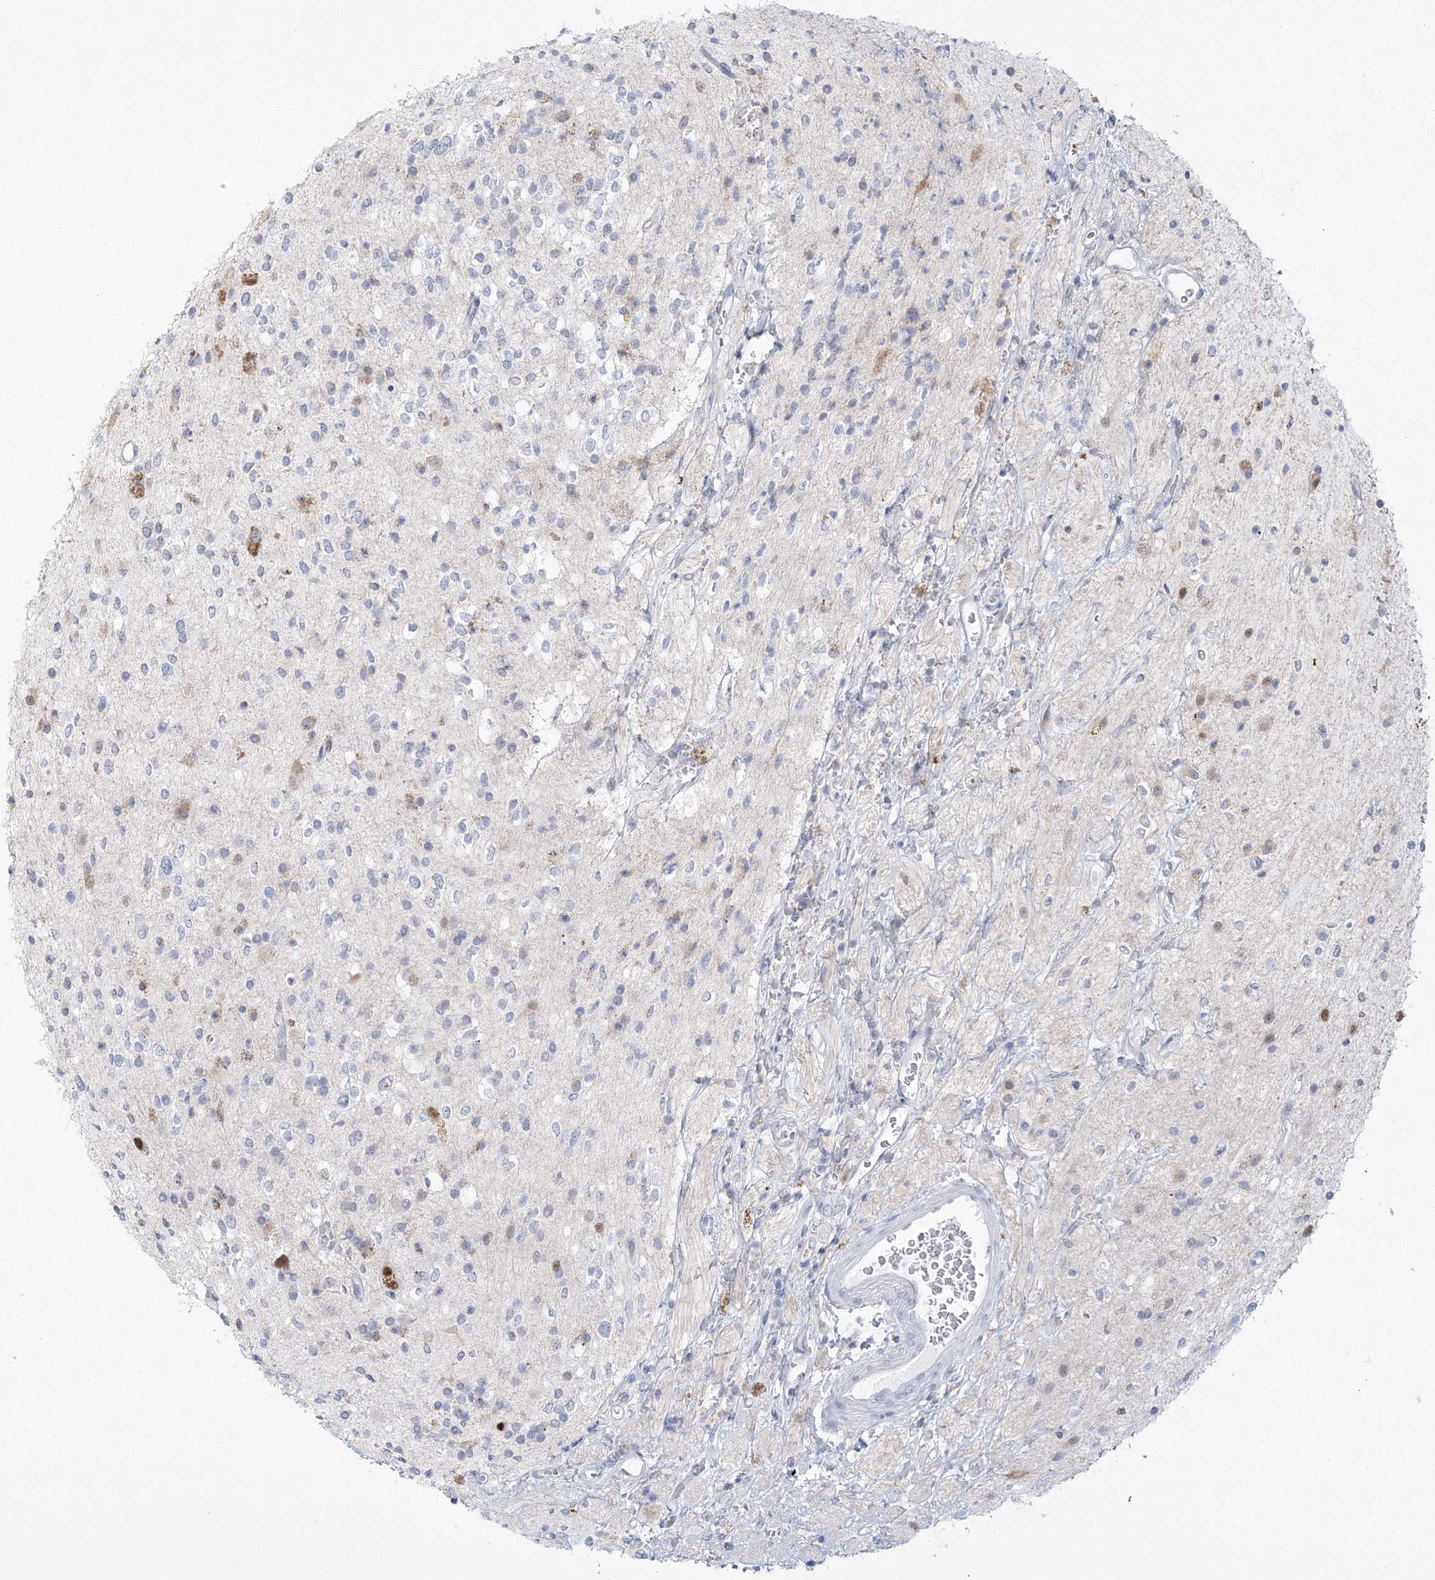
{"staining": {"intensity": "weak", "quantity": "<25%", "location": "cytoplasmic/membranous"}, "tissue": "glioma", "cell_type": "Tumor cells", "image_type": "cancer", "snomed": [{"axis": "morphology", "description": "Glioma, malignant, High grade"}, {"axis": "topography", "description": "Brain"}], "caption": "High magnification brightfield microscopy of glioma stained with DAB (brown) and counterstained with hematoxylin (blue): tumor cells show no significant expression. (DAB IHC, high magnification).", "gene": "WDR27", "patient": {"sex": "male", "age": 34}}